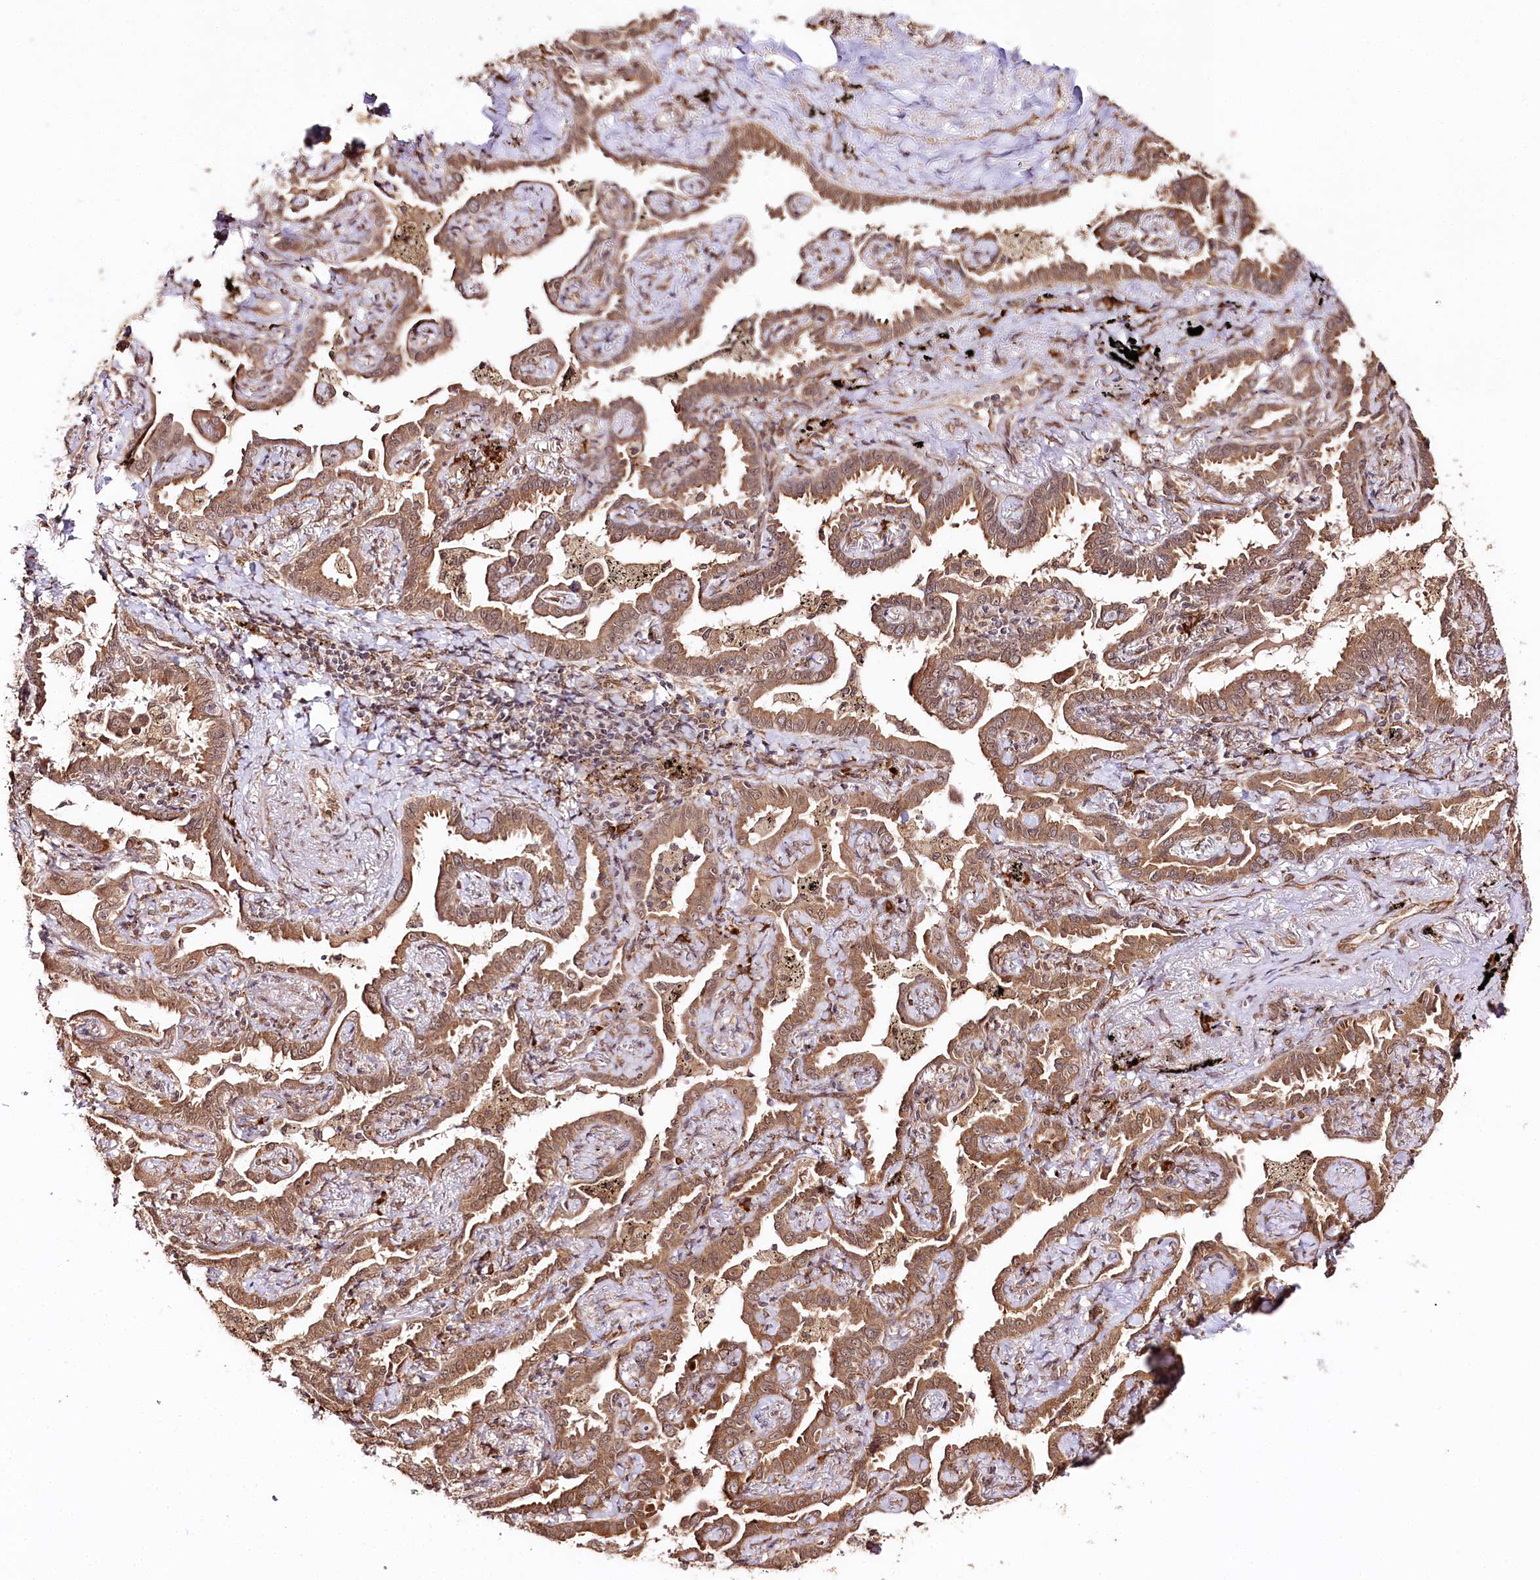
{"staining": {"intensity": "moderate", "quantity": ">75%", "location": "cytoplasmic/membranous,nuclear"}, "tissue": "lung cancer", "cell_type": "Tumor cells", "image_type": "cancer", "snomed": [{"axis": "morphology", "description": "Adenocarcinoma, NOS"}, {"axis": "topography", "description": "Lung"}], "caption": "Immunohistochemistry (IHC) photomicrograph of lung adenocarcinoma stained for a protein (brown), which reveals medium levels of moderate cytoplasmic/membranous and nuclear positivity in about >75% of tumor cells.", "gene": "ENSG00000144785", "patient": {"sex": "male", "age": 67}}